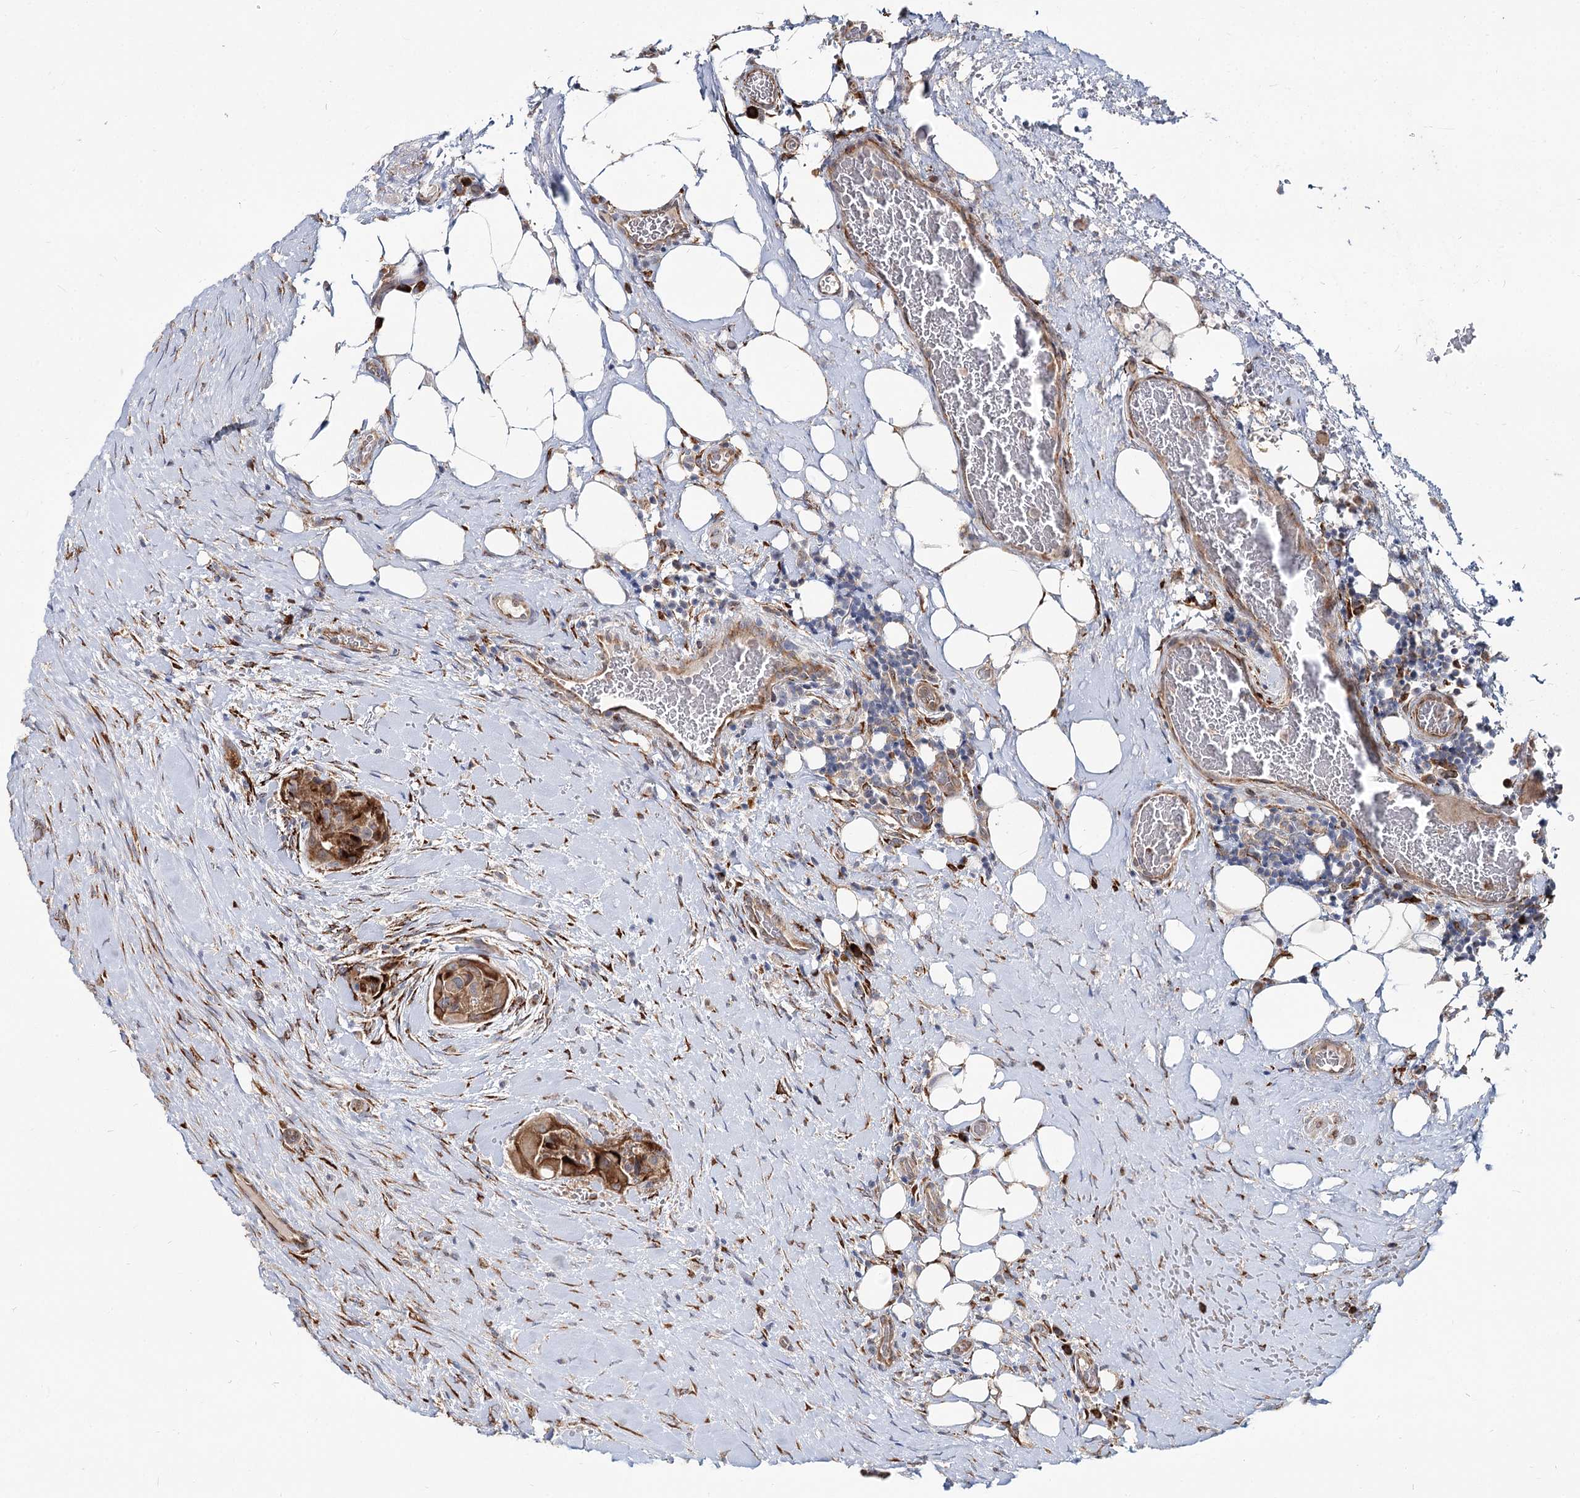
{"staining": {"intensity": "moderate", "quantity": ">75%", "location": "cytoplasmic/membranous"}, "tissue": "thyroid cancer", "cell_type": "Tumor cells", "image_type": "cancer", "snomed": [{"axis": "morphology", "description": "Papillary adenocarcinoma, NOS"}, {"axis": "topography", "description": "Thyroid gland"}], "caption": "Immunohistochemical staining of thyroid cancer displays medium levels of moderate cytoplasmic/membranous staining in about >75% of tumor cells.", "gene": "SPART", "patient": {"sex": "female", "age": 59}}